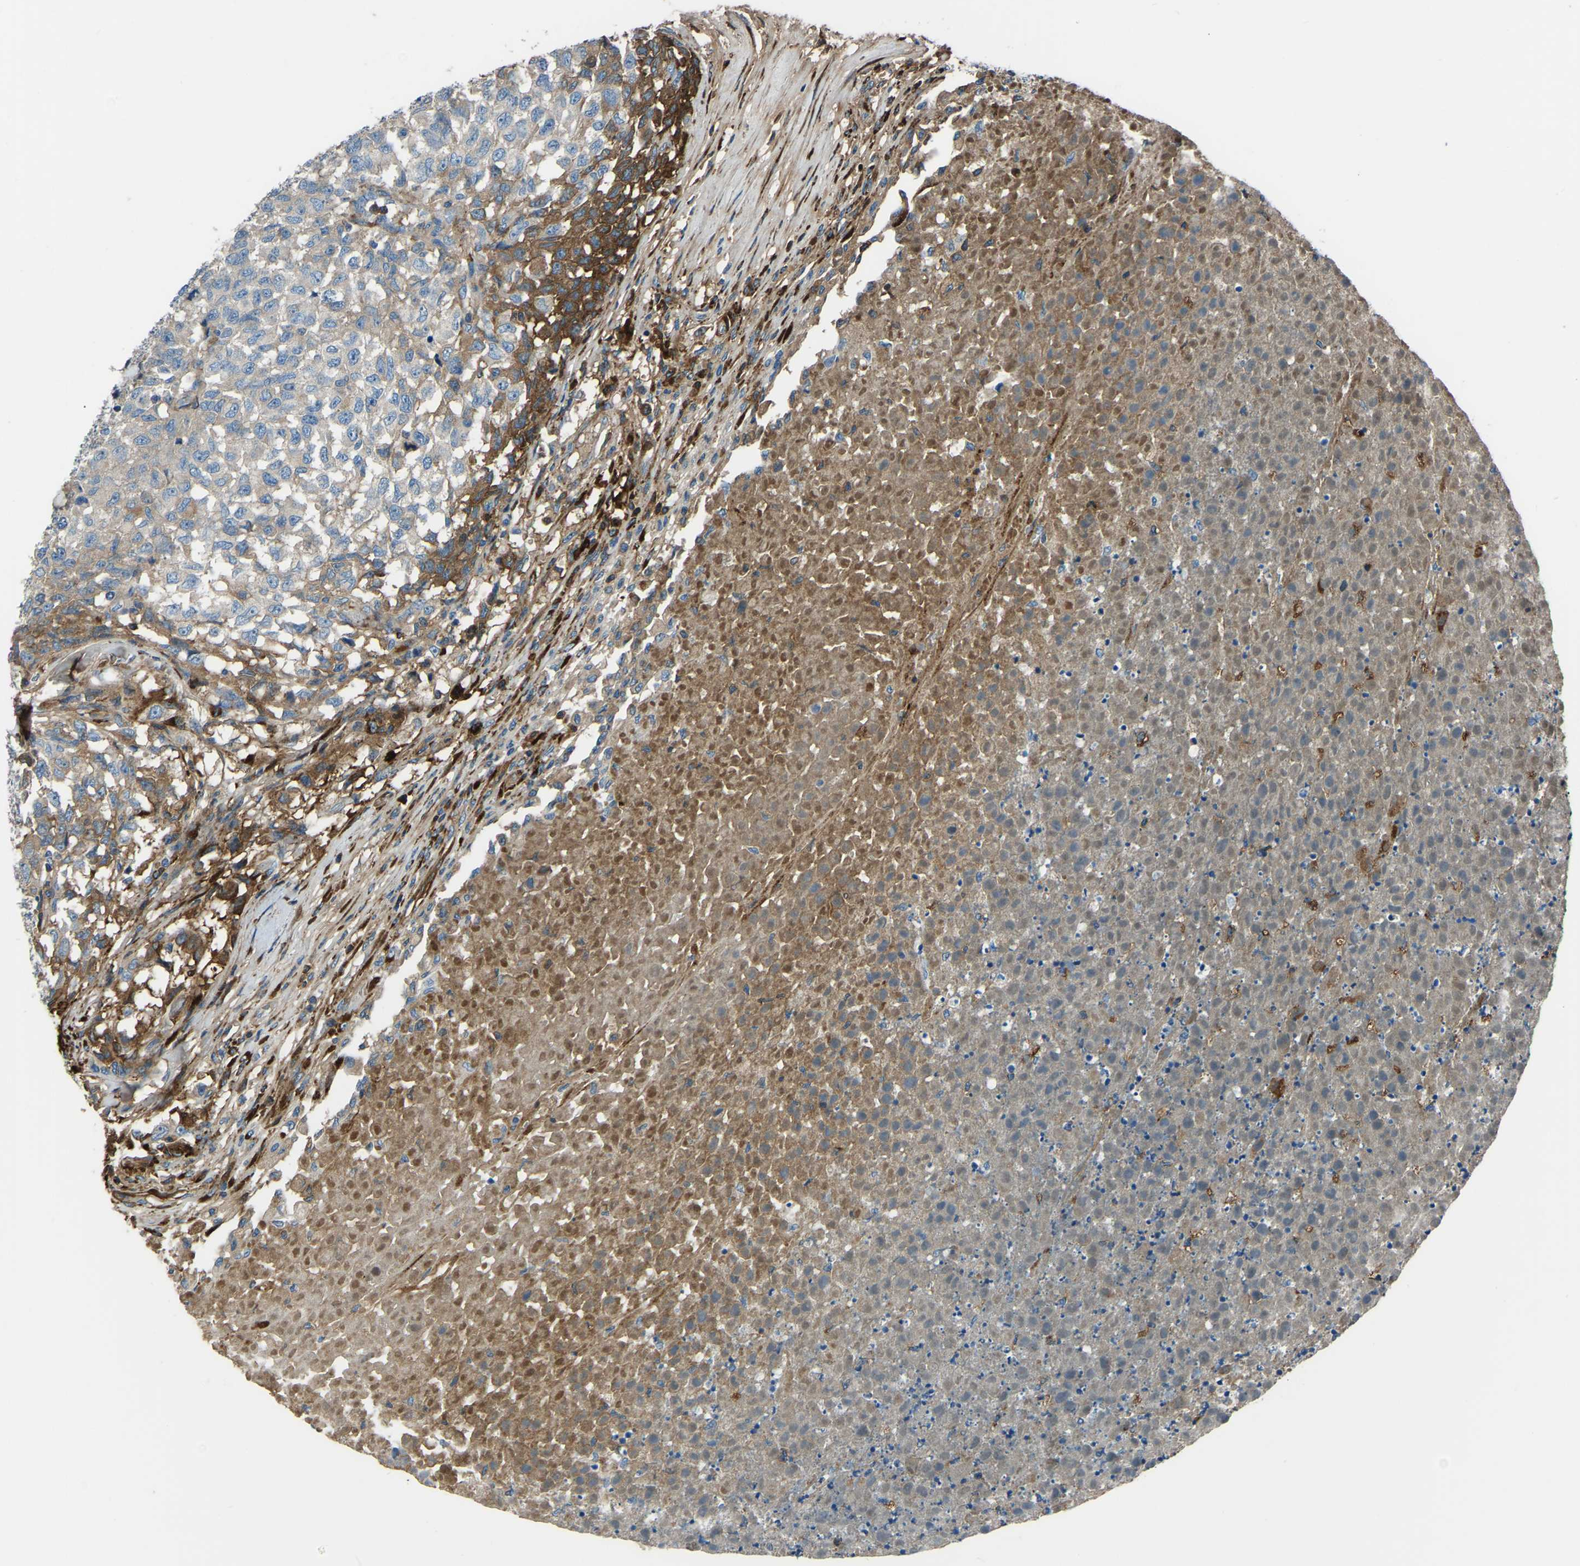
{"staining": {"intensity": "moderate", "quantity": "<25%", "location": "cytoplasmic/membranous"}, "tissue": "testis cancer", "cell_type": "Tumor cells", "image_type": "cancer", "snomed": [{"axis": "morphology", "description": "Seminoma, NOS"}, {"axis": "topography", "description": "Testis"}], "caption": "Immunohistochemical staining of testis cancer (seminoma) reveals low levels of moderate cytoplasmic/membranous staining in approximately <25% of tumor cells.", "gene": "COL3A1", "patient": {"sex": "male", "age": 59}}